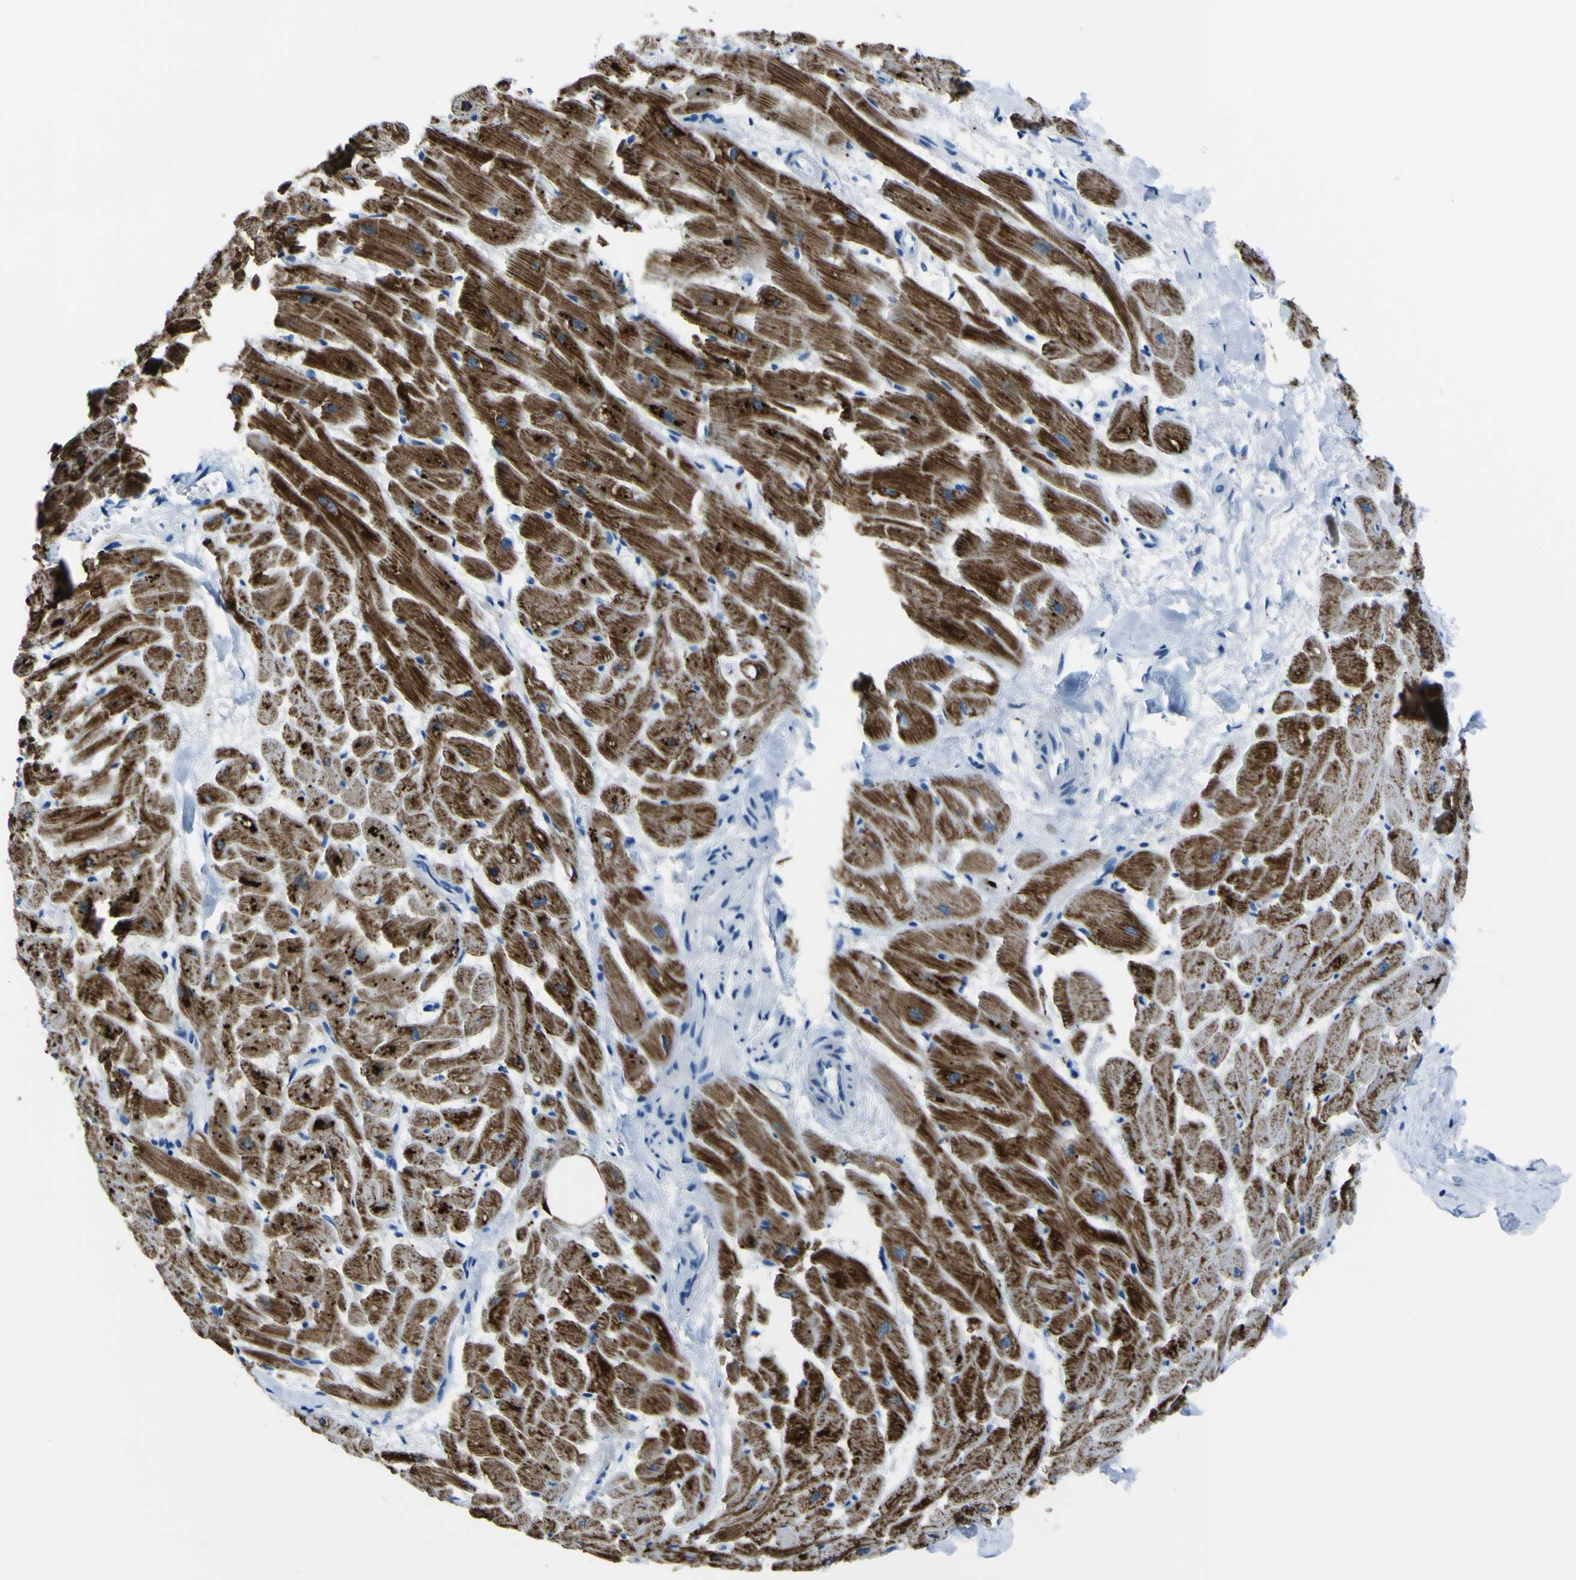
{"staining": {"intensity": "strong", "quantity": ">75%", "location": "cytoplasmic/membranous"}, "tissue": "heart muscle", "cell_type": "Cardiomyocytes", "image_type": "normal", "snomed": [{"axis": "morphology", "description": "Normal tissue, NOS"}, {"axis": "topography", "description": "Heart"}], "caption": "A high-resolution image shows IHC staining of unremarkable heart muscle, which displays strong cytoplasmic/membranous positivity in approximately >75% of cardiomyocytes. (brown staining indicates protein expression, while blue staining denotes nuclei).", "gene": "ACSL1", "patient": {"sex": "female", "age": 19}}